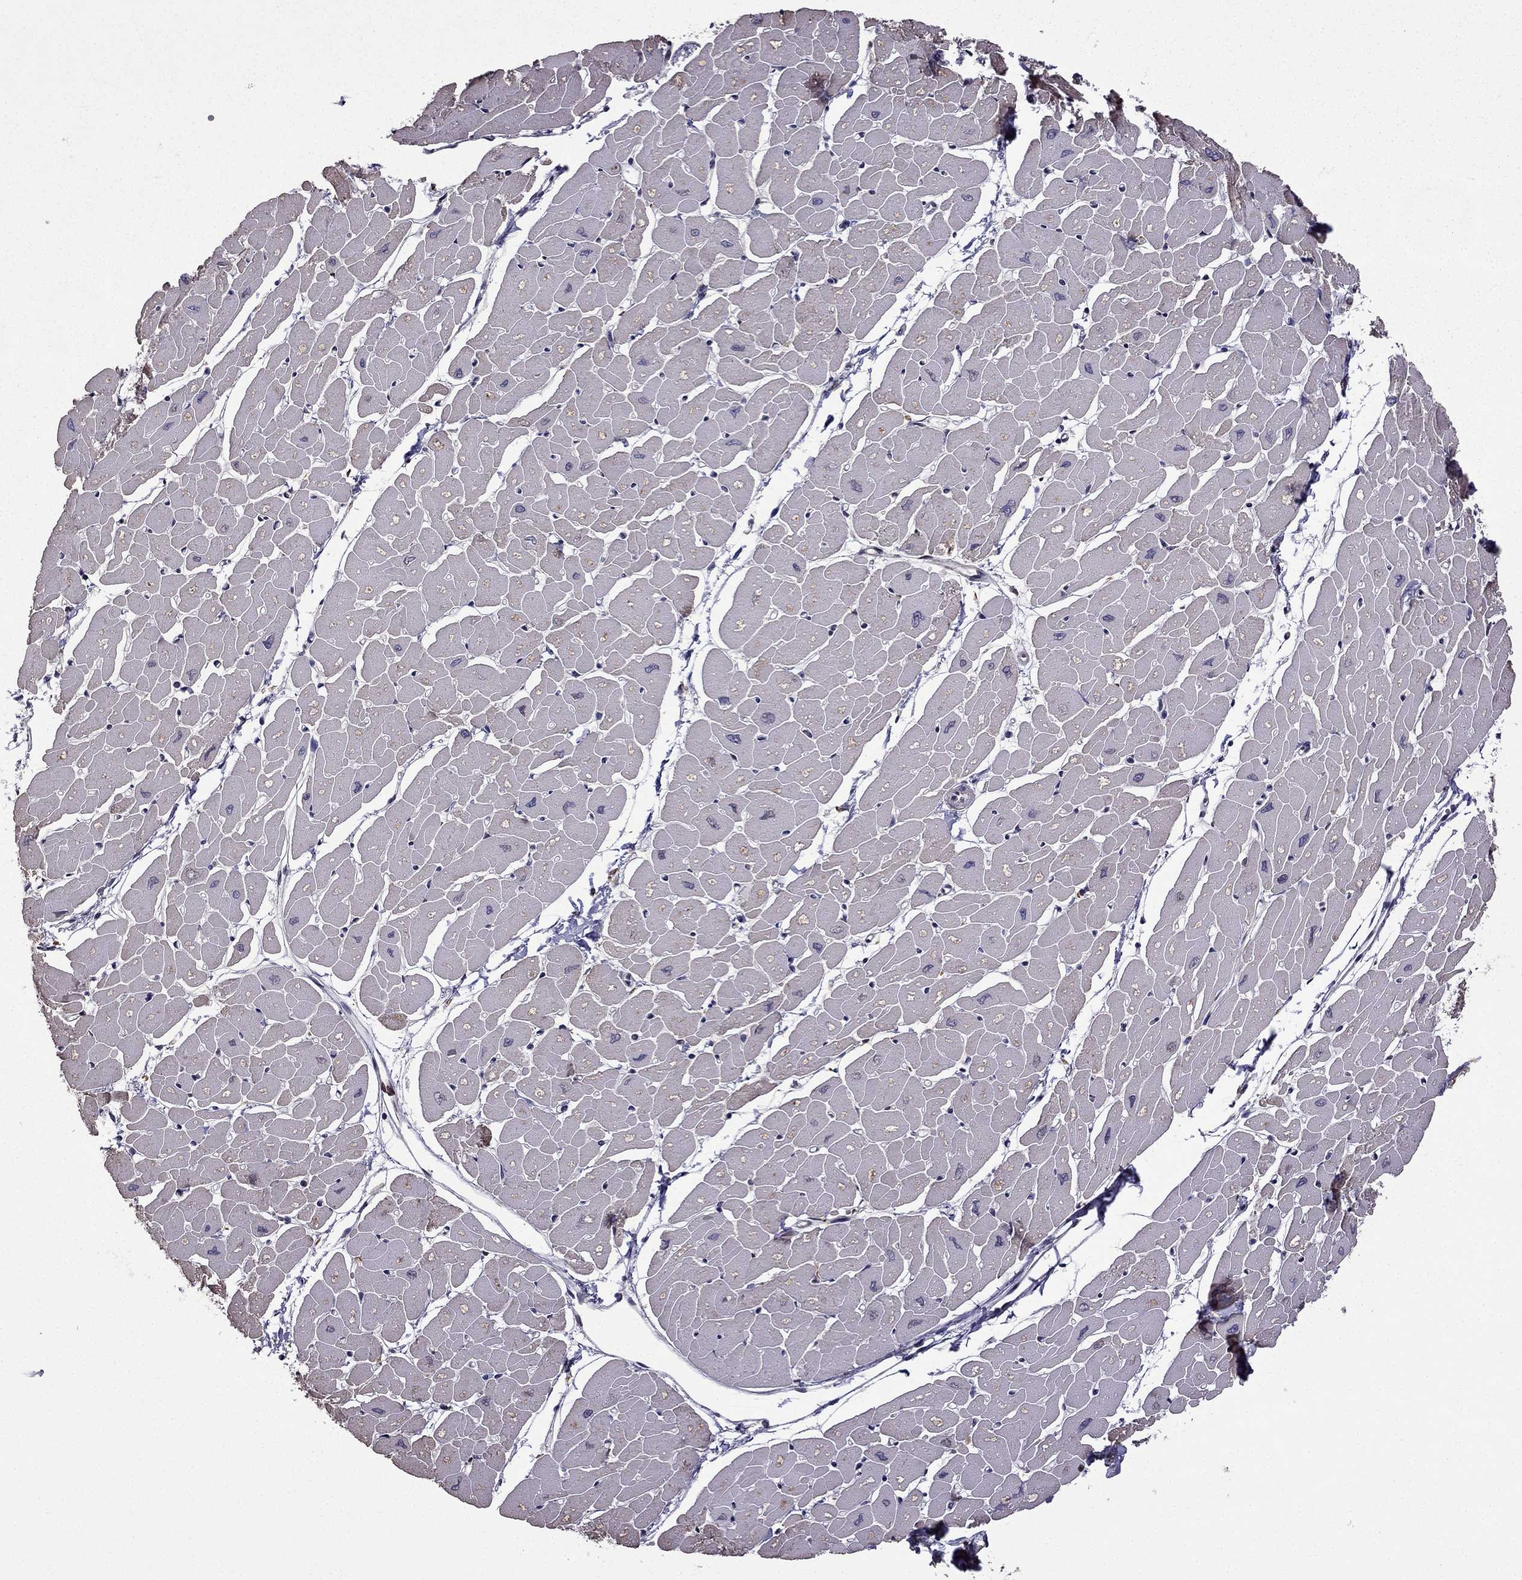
{"staining": {"intensity": "negative", "quantity": "none", "location": "none"}, "tissue": "heart muscle", "cell_type": "Cardiomyocytes", "image_type": "normal", "snomed": [{"axis": "morphology", "description": "Normal tissue, NOS"}, {"axis": "topography", "description": "Heart"}], "caption": "DAB immunohistochemical staining of normal human heart muscle demonstrates no significant staining in cardiomyocytes.", "gene": "IKBIP", "patient": {"sex": "male", "age": 57}}